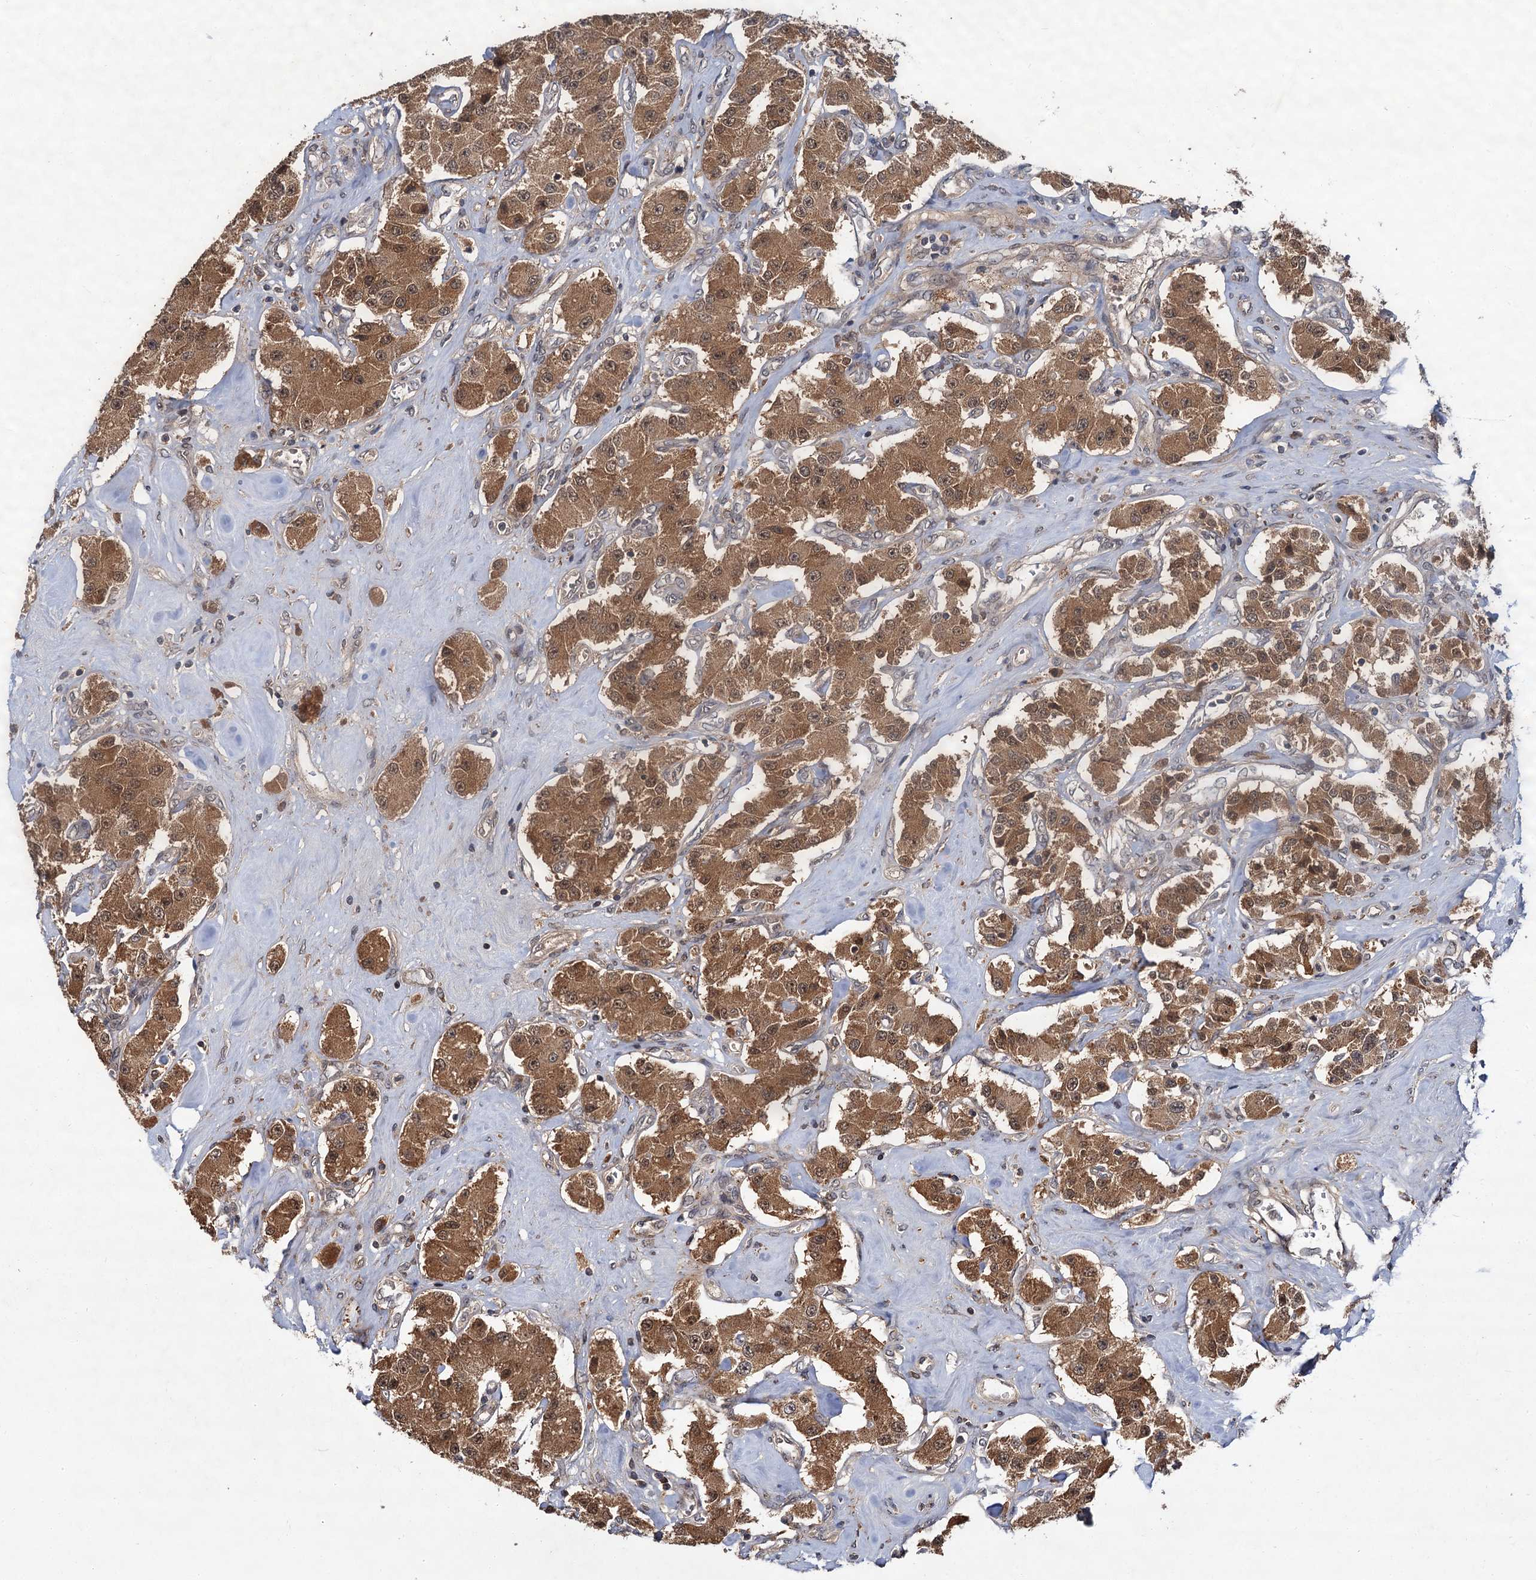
{"staining": {"intensity": "moderate", "quantity": ">75%", "location": "cytoplasmic/membranous"}, "tissue": "carcinoid", "cell_type": "Tumor cells", "image_type": "cancer", "snomed": [{"axis": "morphology", "description": "Carcinoid, malignant, NOS"}, {"axis": "topography", "description": "Pancreas"}], "caption": "Immunohistochemical staining of human carcinoid reveals medium levels of moderate cytoplasmic/membranous protein expression in about >75% of tumor cells. (DAB (3,3'-diaminobenzidine) = brown stain, brightfield microscopy at high magnification).", "gene": "MBD6", "patient": {"sex": "male", "age": 41}}